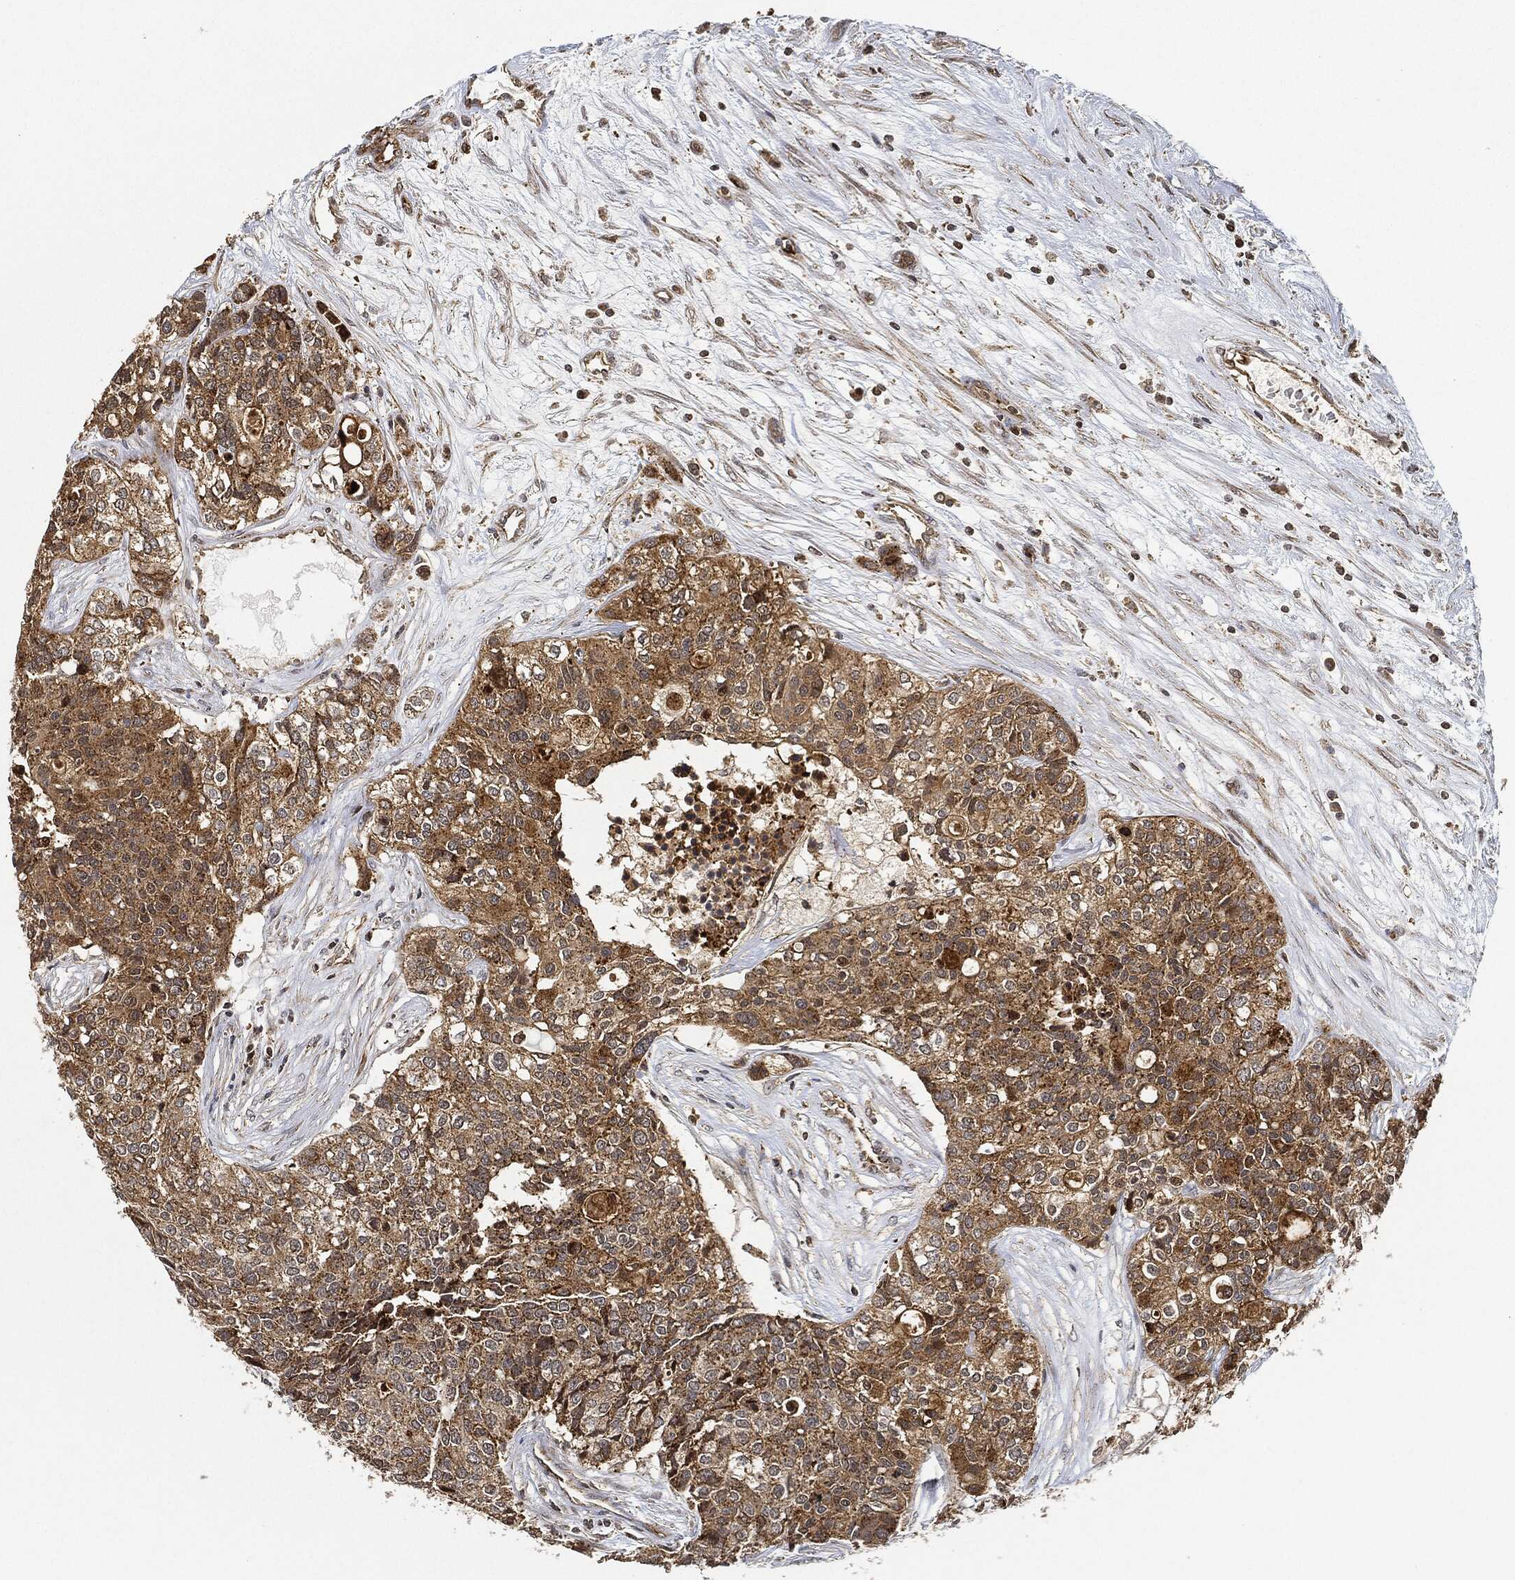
{"staining": {"intensity": "moderate", "quantity": "25%-75%", "location": "cytoplasmic/membranous"}, "tissue": "carcinoid", "cell_type": "Tumor cells", "image_type": "cancer", "snomed": [{"axis": "morphology", "description": "Carcinoid, malignant, NOS"}, {"axis": "topography", "description": "Colon"}], "caption": "Protein staining of malignant carcinoid tissue displays moderate cytoplasmic/membranous expression in approximately 25%-75% of tumor cells.", "gene": "MAP3K3", "patient": {"sex": "male", "age": 81}}